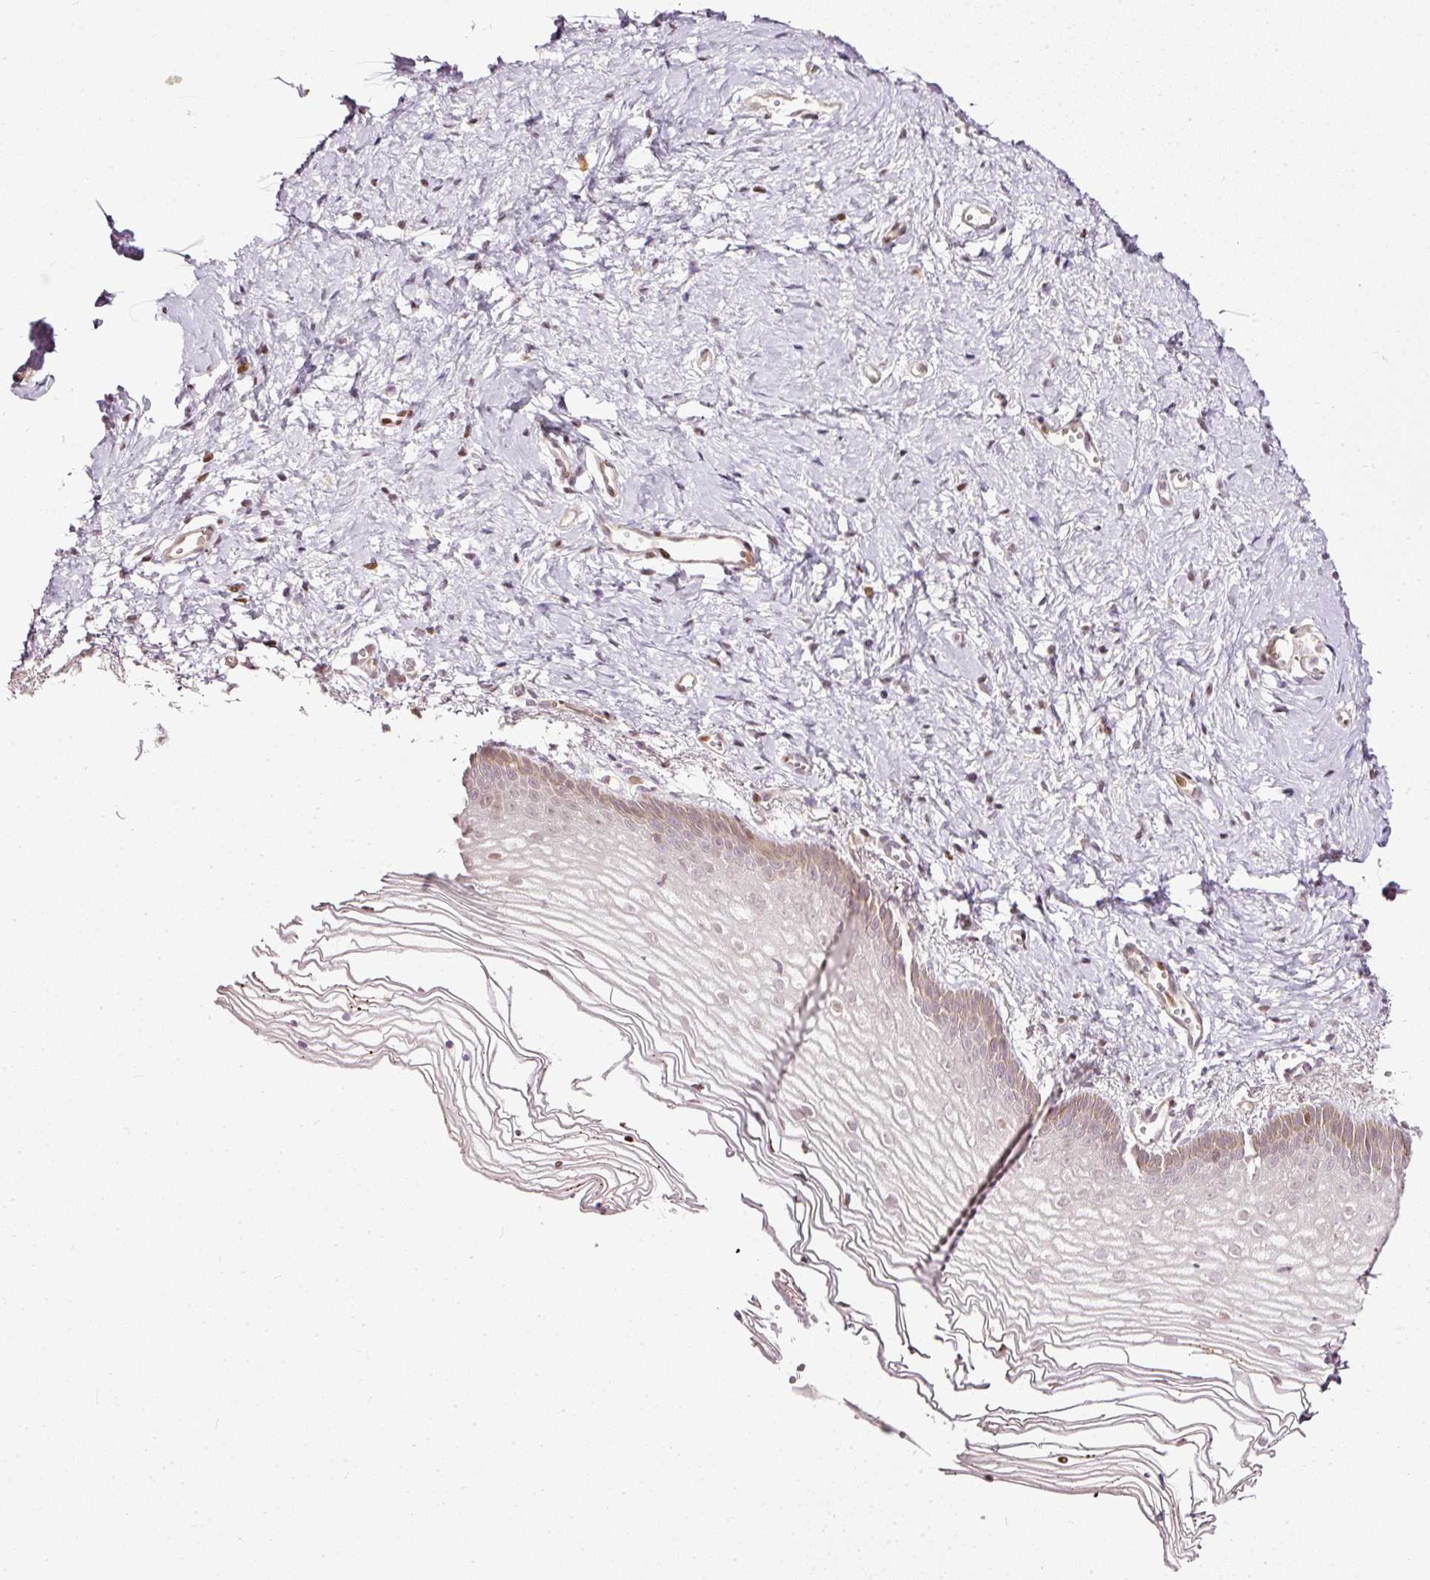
{"staining": {"intensity": "weak", "quantity": "<25%", "location": "cytoplasmic/membranous,nuclear"}, "tissue": "vagina", "cell_type": "Squamous epithelial cells", "image_type": "normal", "snomed": [{"axis": "morphology", "description": "Normal tissue, NOS"}, {"axis": "topography", "description": "Vagina"}], "caption": "Photomicrograph shows no protein expression in squamous epithelial cells of normal vagina.", "gene": "ZNF778", "patient": {"sex": "female", "age": 56}}